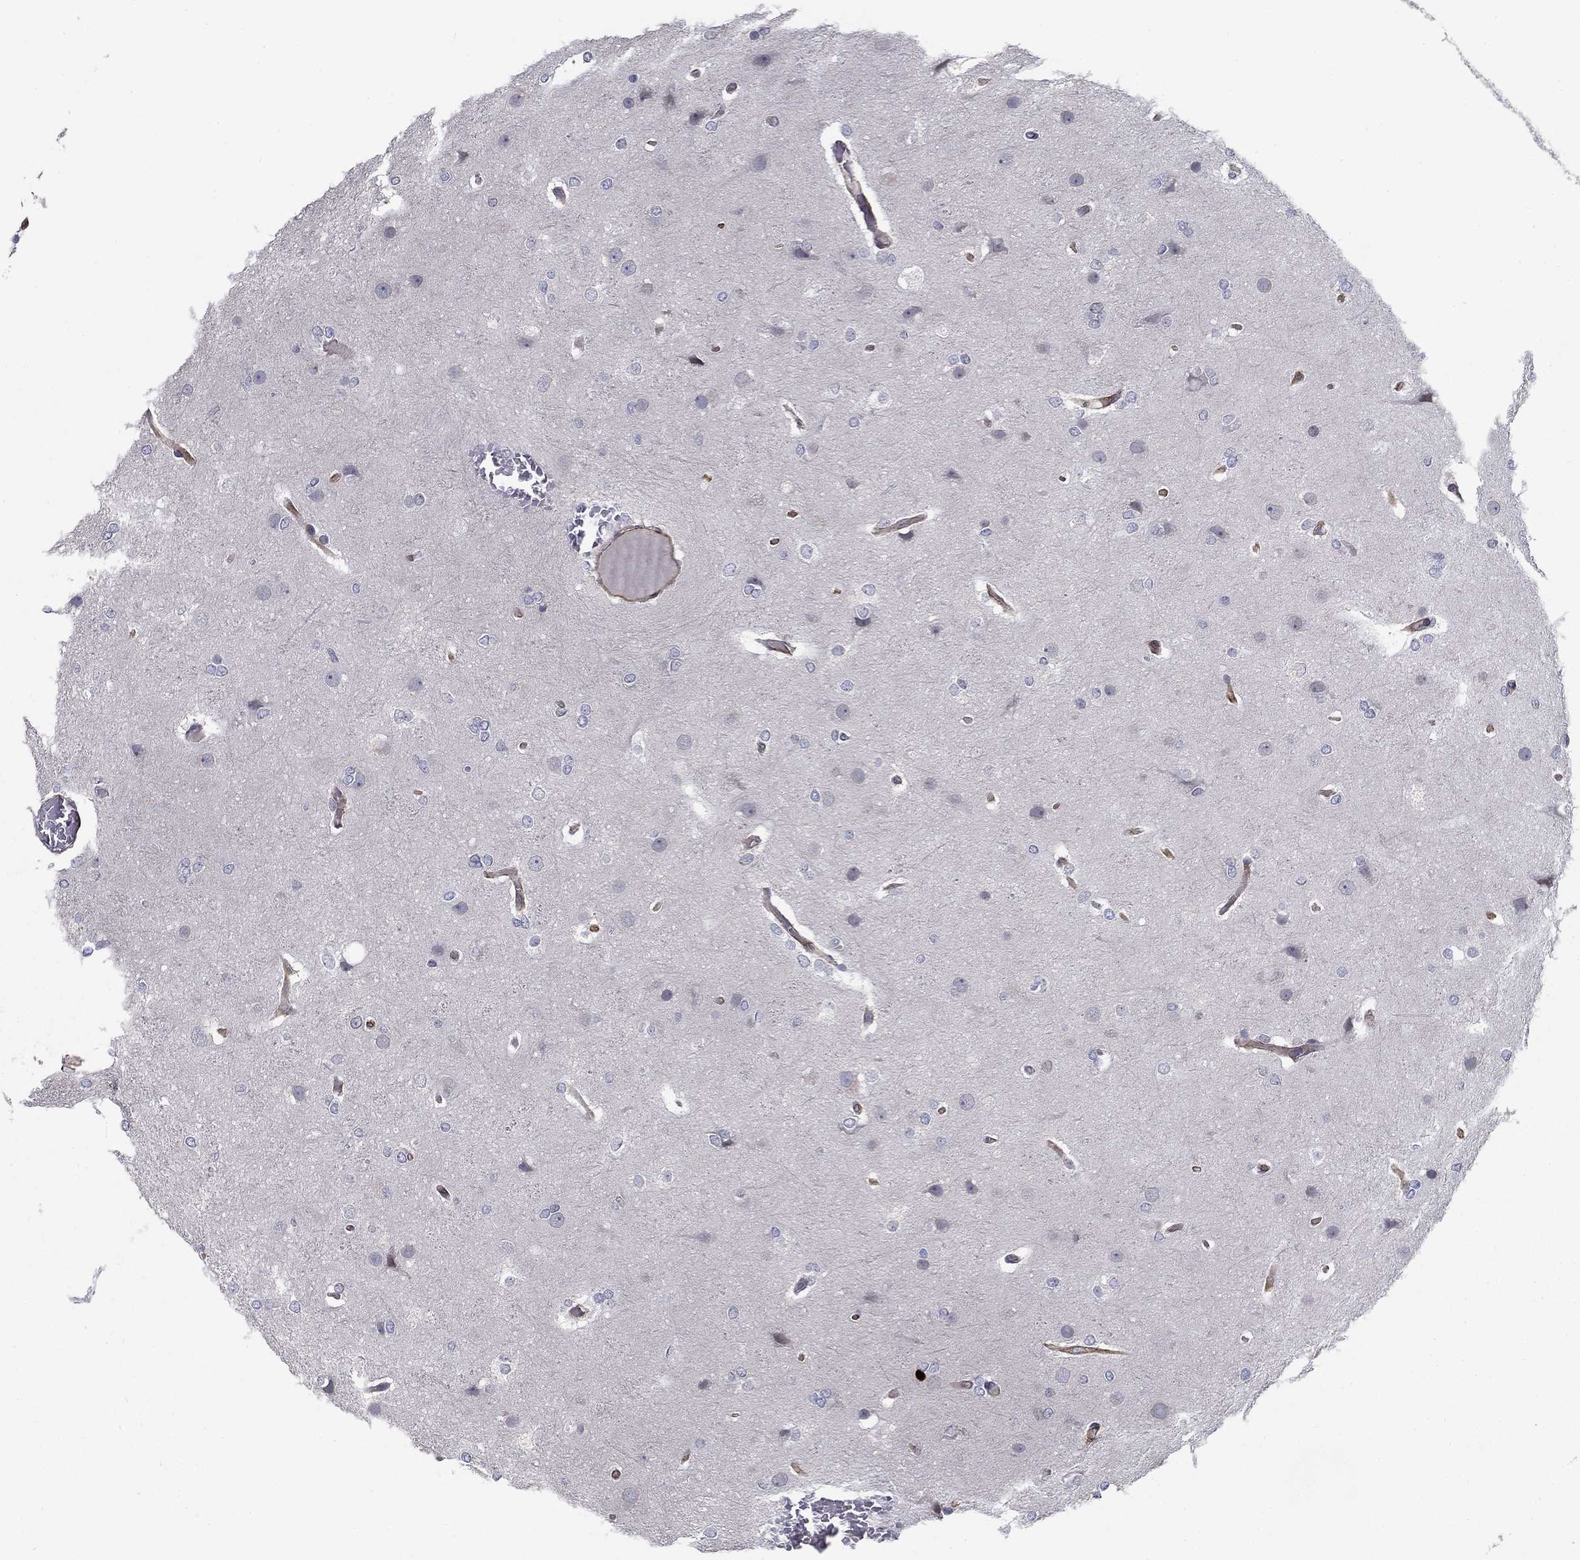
{"staining": {"intensity": "negative", "quantity": "none", "location": "none"}, "tissue": "glioma", "cell_type": "Tumor cells", "image_type": "cancer", "snomed": [{"axis": "morphology", "description": "Glioma, malignant, High grade"}, {"axis": "topography", "description": "Brain"}], "caption": "High power microscopy histopathology image of an IHC micrograph of malignant high-grade glioma, revealing no significant expression in tumor cells.", "gene": "SYNC", "patient": {"sex": "female", "age": 61}}